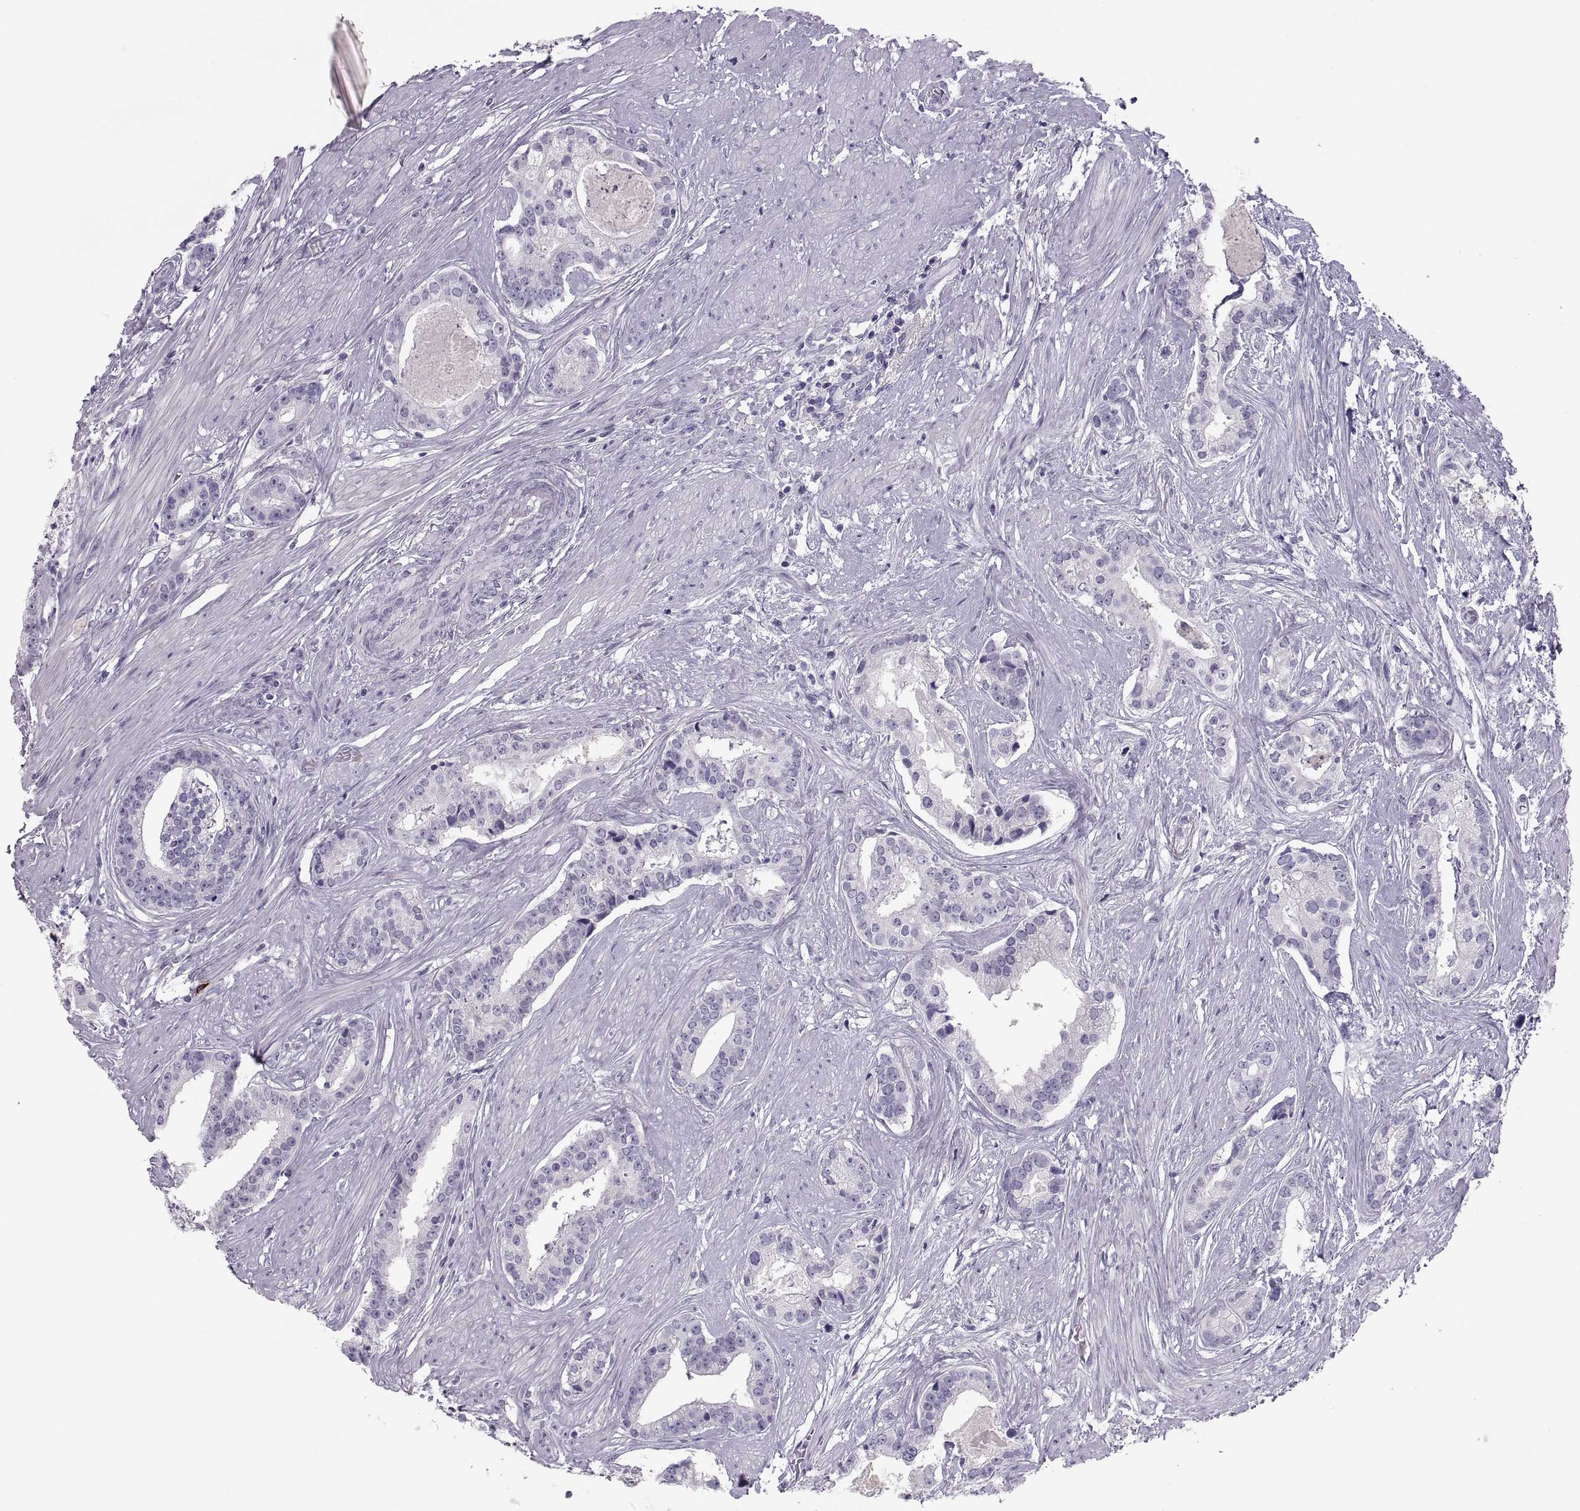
{"staining": {"intensity": "negative", "quantity": "none", "location": "none"}, "tissue": "prostate cancer", "cell_type": "Tumor cells", "image_type": "cancer", "snomed": [{"axis": "morphology", "description": "Adenocarcinoma, NOS"}, {"axis": "topography", "description": "Prostate and seminal vesicle, NOS"}, {"axis": "topography", "description": "Prostate"}], "caption": "The image reveals no significant staining in tumor cells of prostate cancer. Nuclei are stained in blue.", "gene": "MAGEB2", "patient": {"sex": "male", "age": 44}}